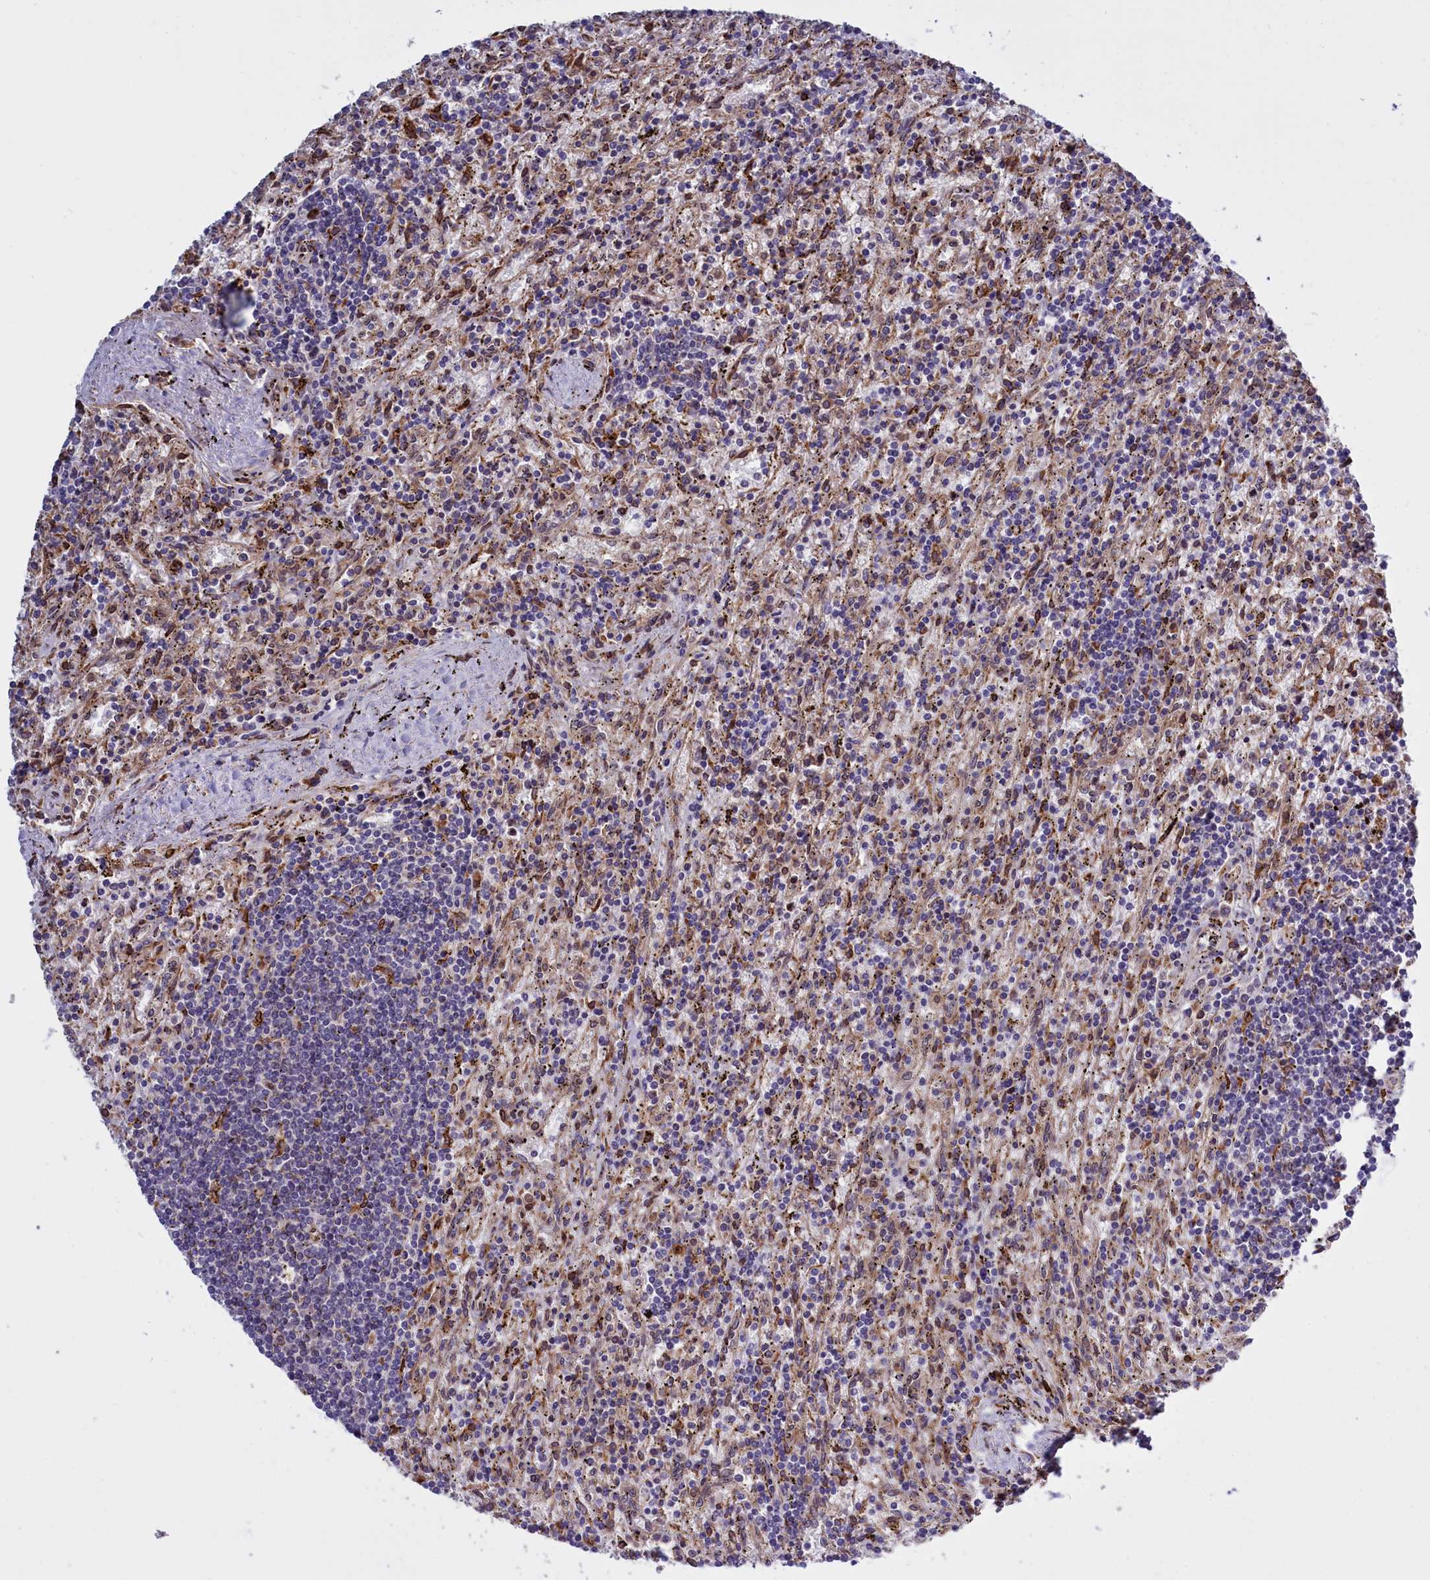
{"staining": {"intensity": "negative", "quantity": "none", "location": "none"}, "tissue": "lymphoma", "cell_type": "Tumor cells", "image_type": "cancer", "snomed": [{"axis": "morphology", "description": "Malignant lymphoma, non-Hodgkin's type, Low grade"}, {"axis": "topography", "description": "Spleen"}], "caption": "This histopathology image is of lymphoma stained with immunohistochemistry to label a protein in brown with the nuclei are counter-stained blue. There is no positivity in tumor cells. The staining is performed using DAB brown chromogen with nuclei counter-stained in using hematoxylin.", "gene": "RAPGEF4", "patient": {"sex": "male", "age": 76}}